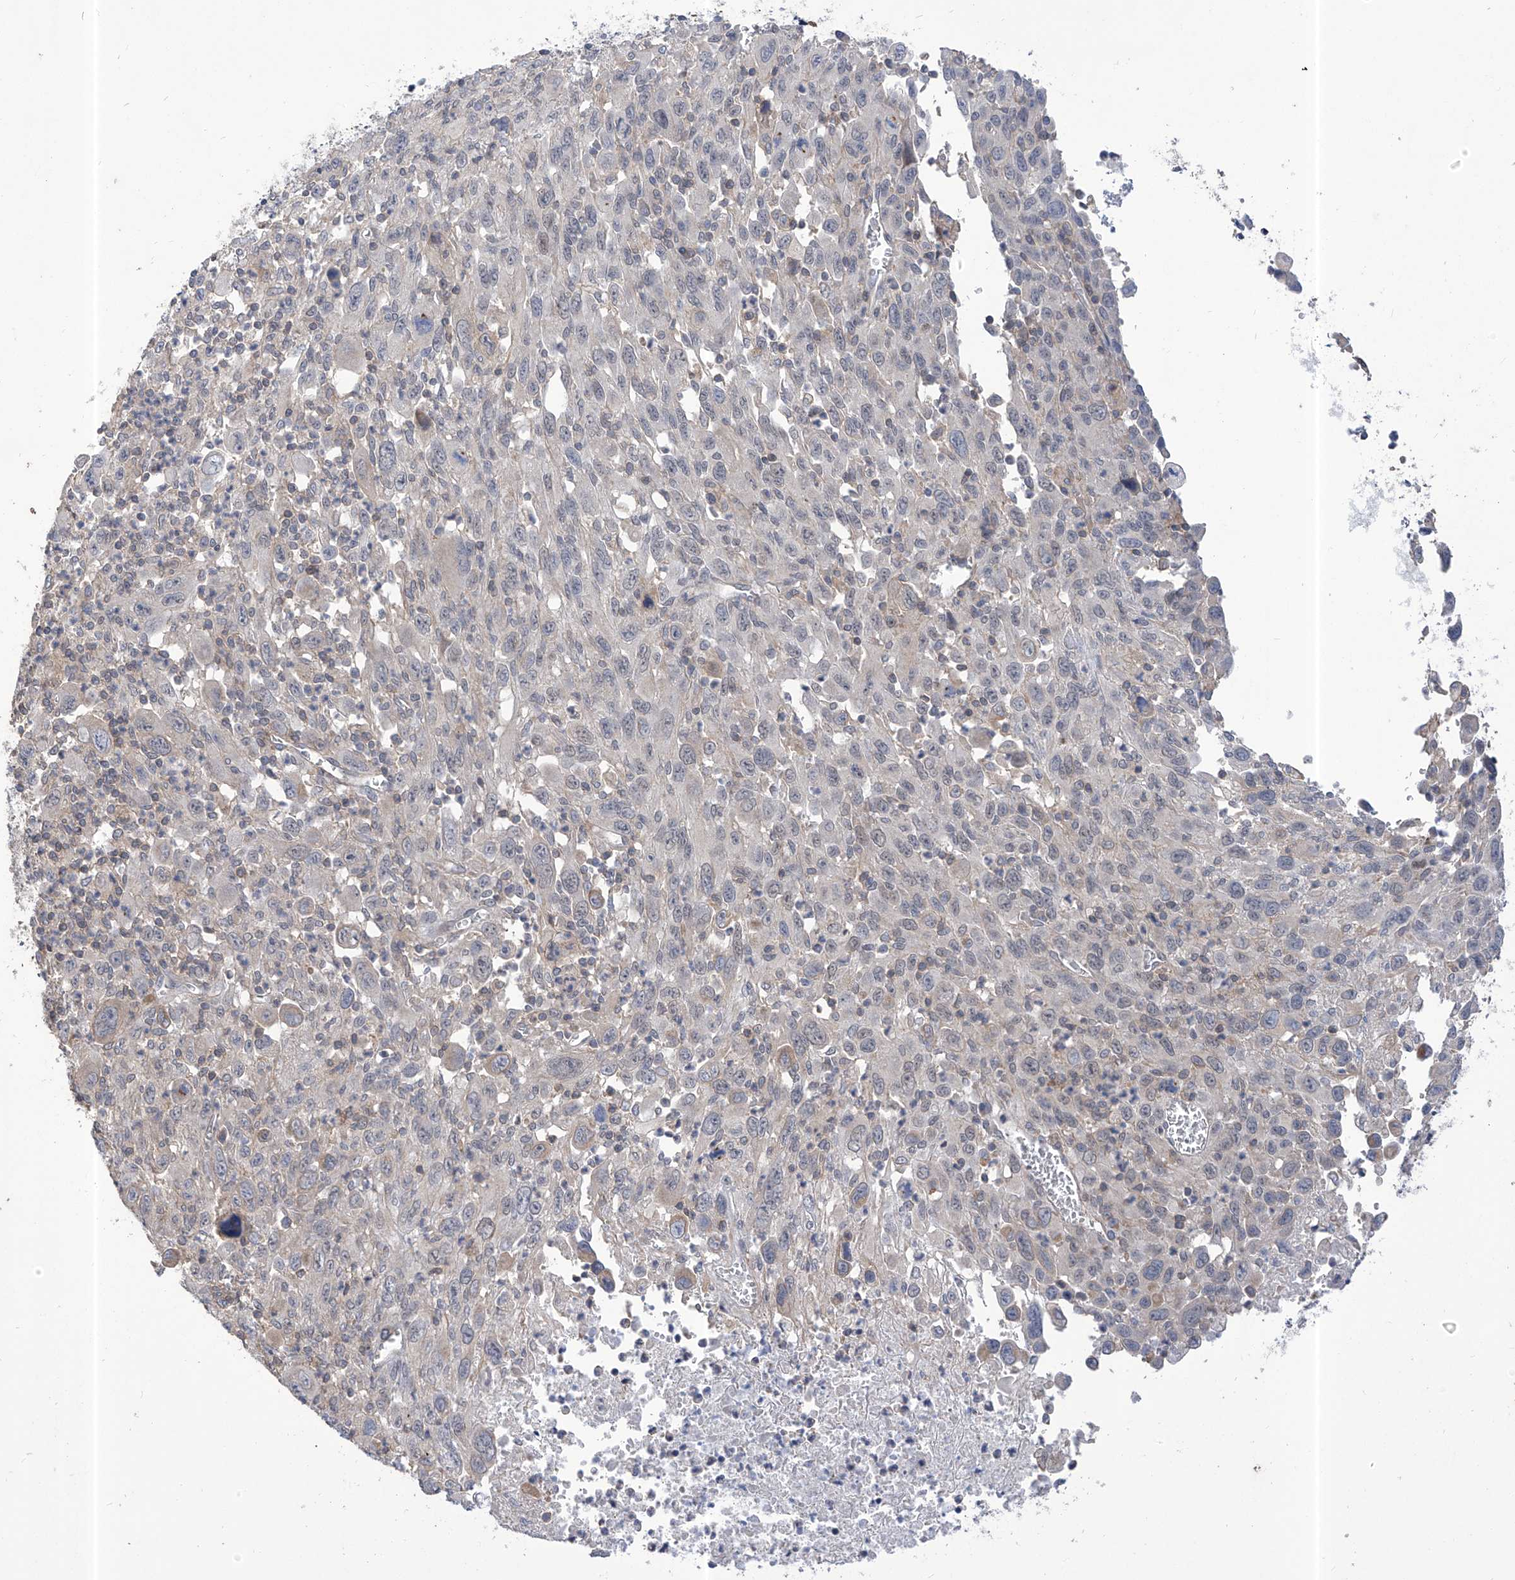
{"staining": {"intensity": "negative", "quantity": "none", "location": "none"}, "tissue": "melanoma", "cell_type": "Tumor cells", "image_type": "cancer", "snomed": [{"axis": "morphology", "description": "Malignant melanoma, Metastatic site"}, {"axis": "topography", "description": "Skin"}], "caption": "Melanoma stained for a protein using immunohistochemistry (IHC) exhibits no positivity tumor cells.", "gene": "KIFC2", "patient": {"sex": "female", "age": 56}}